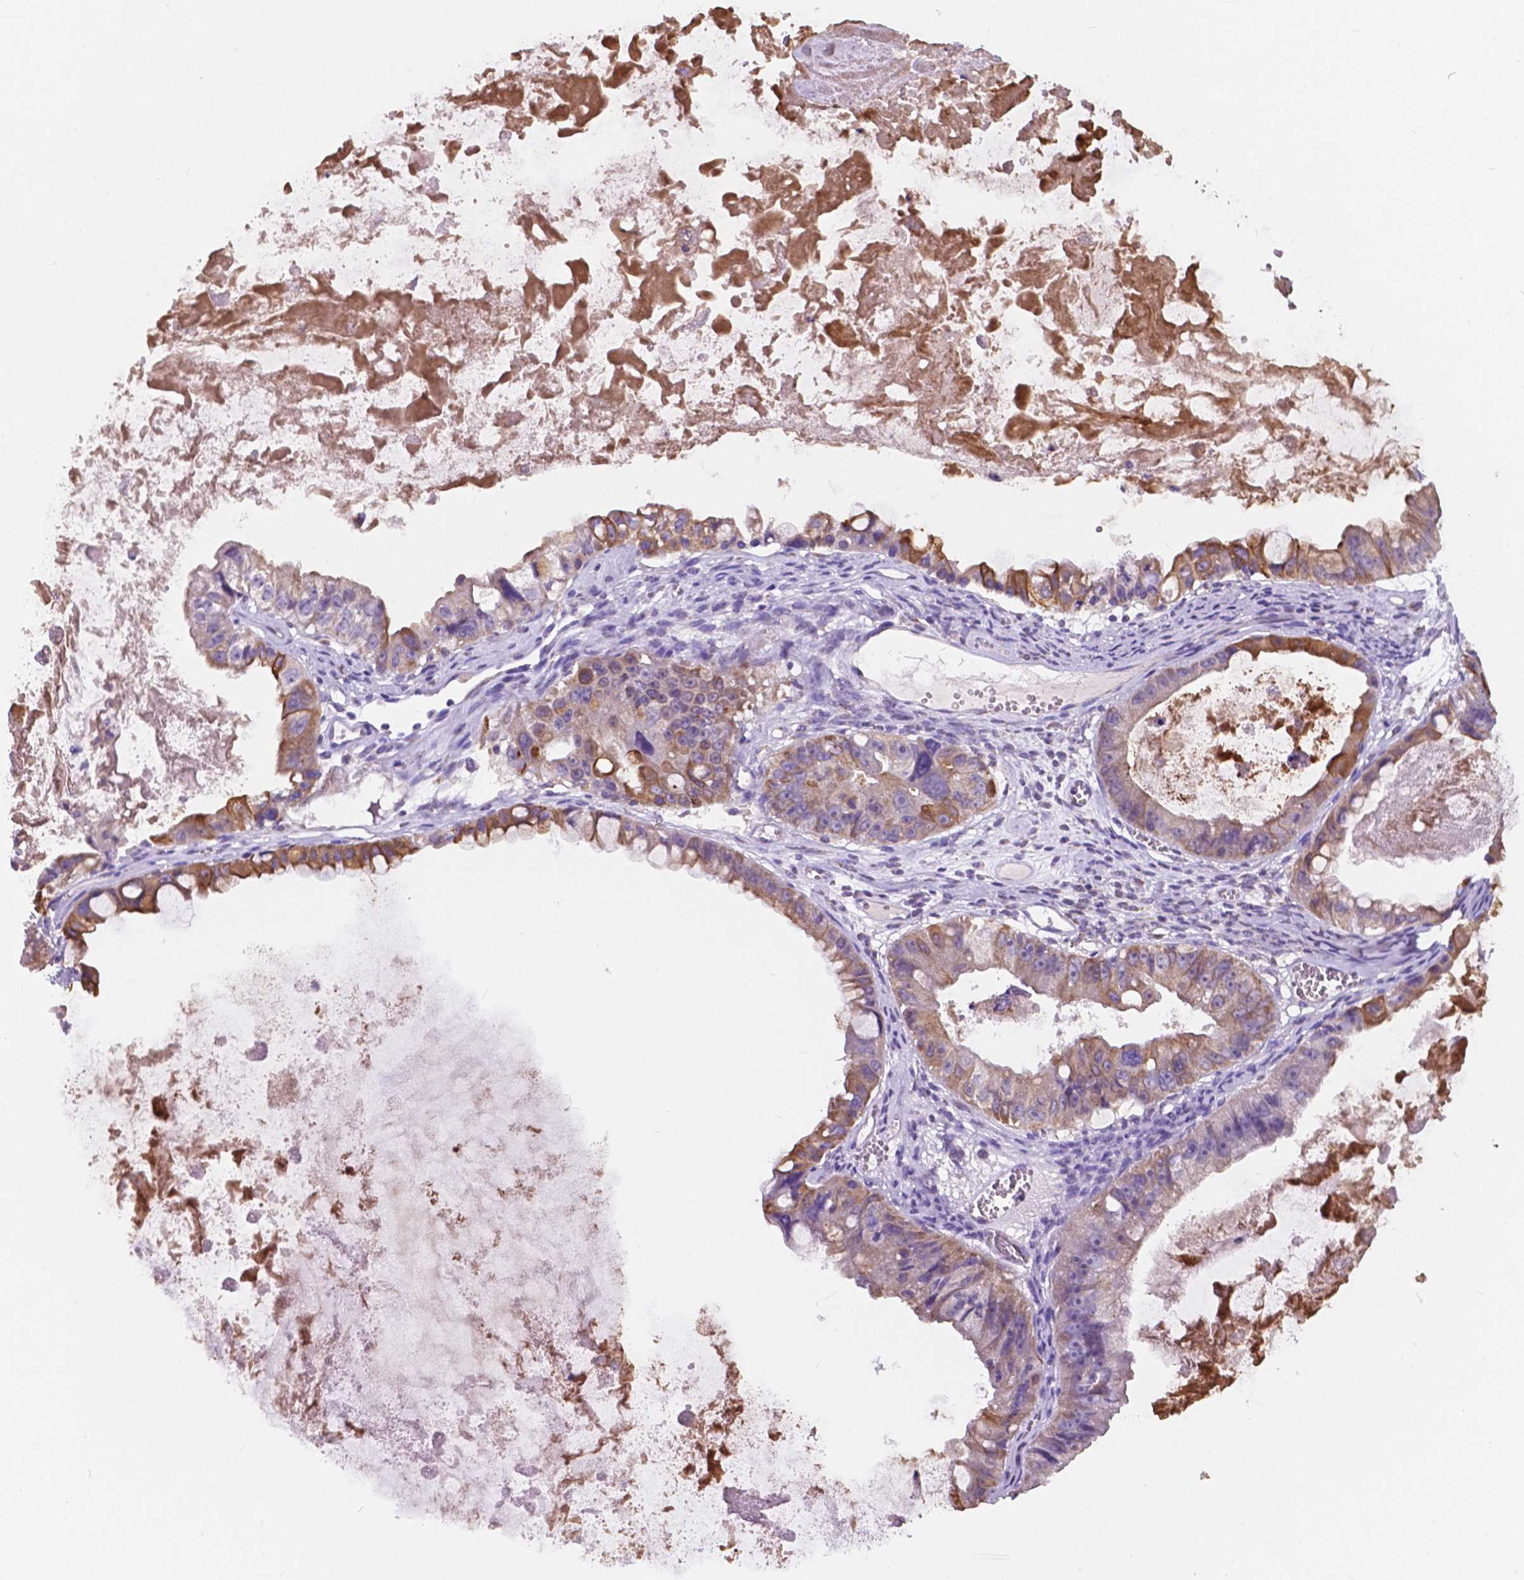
{"staining": {"intensity": "moderate", "quantity": "25%-75%", "location": "cytoplasmic/membranous"}, "tissue": "ovarian cancer", "cell_type": "Tumor cells", "image_type": "cancer", "snomed": [{"axis": "morphology", "description": "Cystadenocarcinoma, mucinous, NOS"}, {"axis": "topography", "description": "Ovary"}], "caption": "Immunohistochemical staining of human ovarian mucinous cystadenocarcinoma demonstrates medium levels of moderate cytoplasmic/membranous protein staining in approximately 25%-75% of tumor cells. The protein of interest is shown in brown color, while the nuclei are stained blue.", "gene": "TRPV5", "patient": {"sex": "female", "age": 61}}